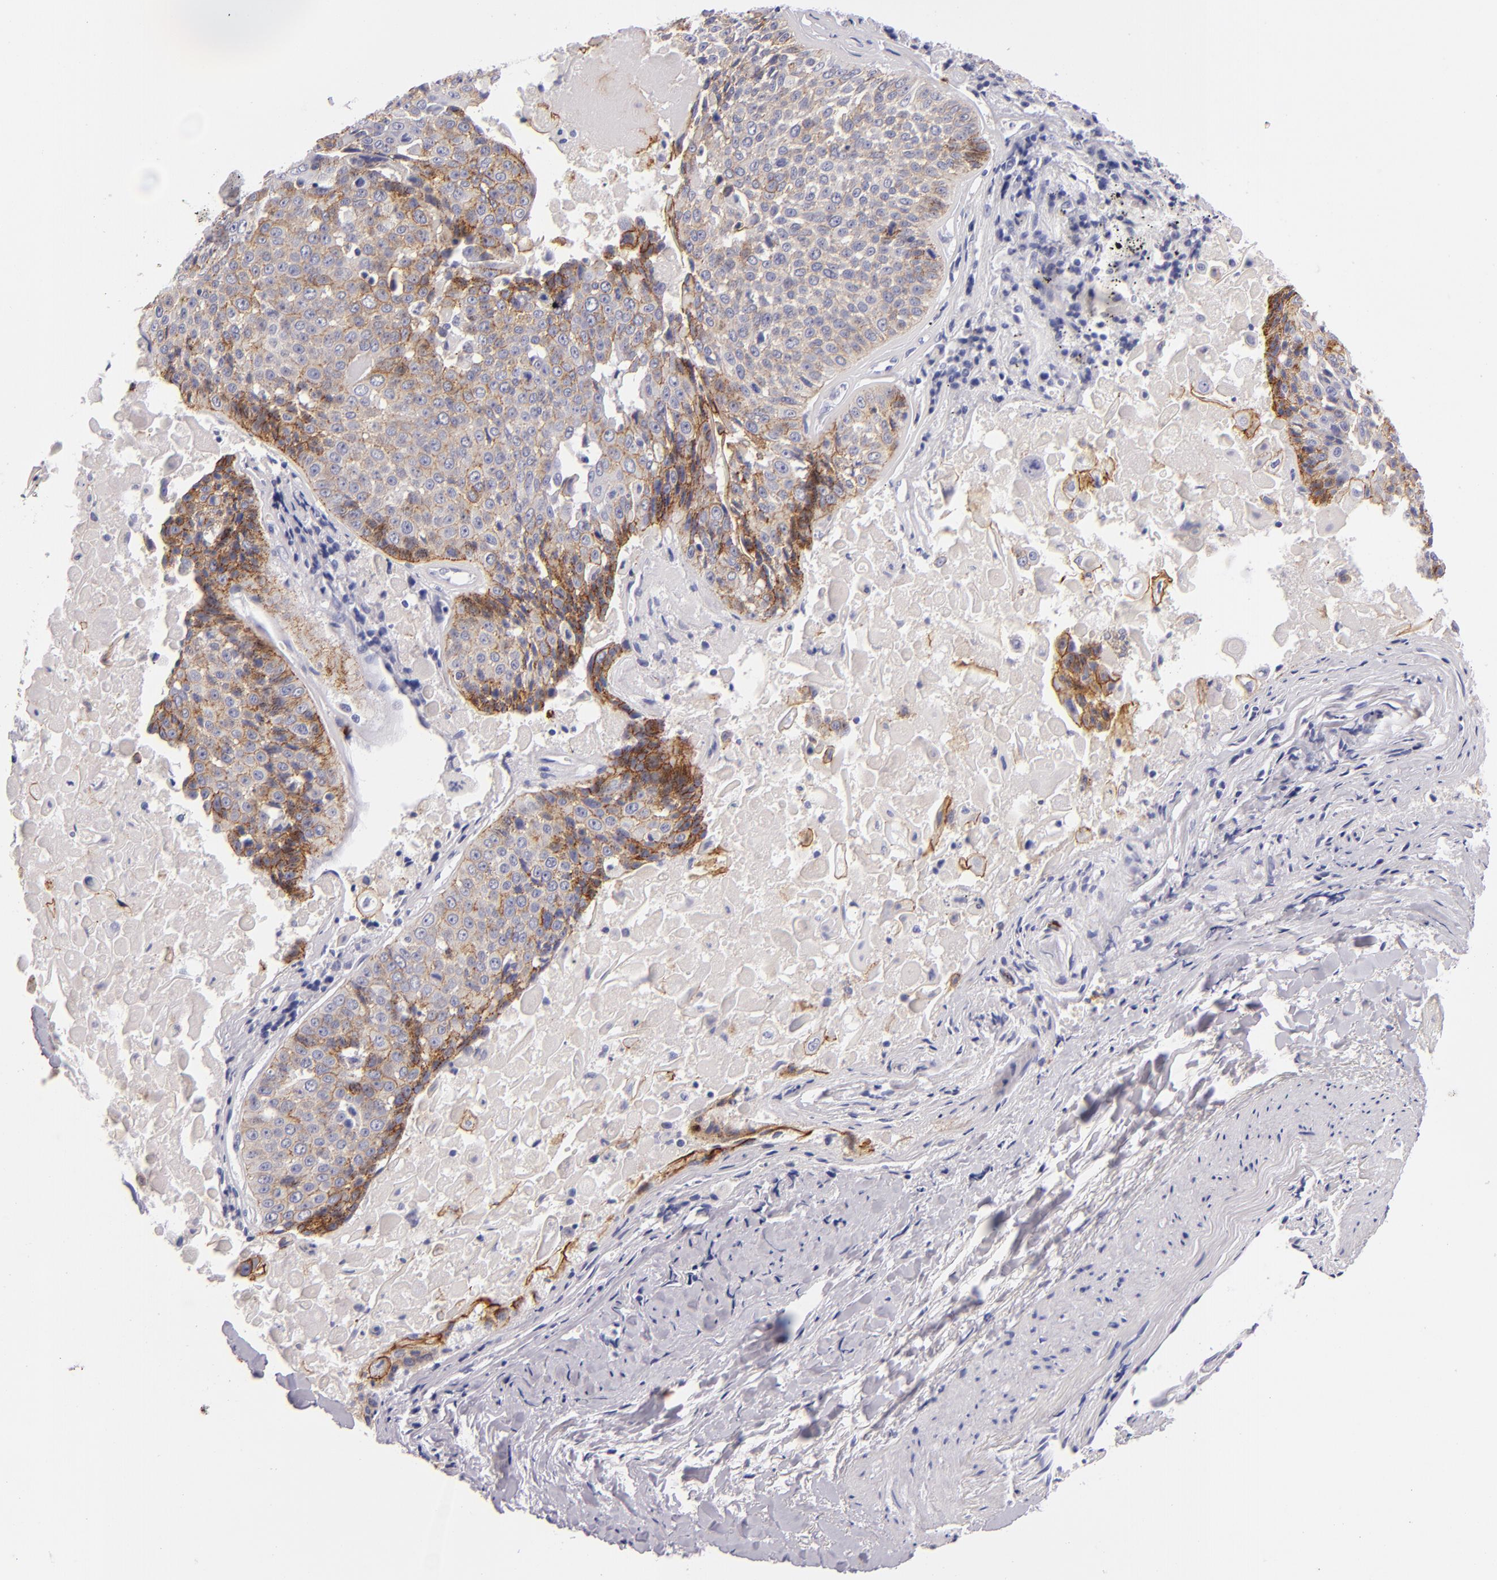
{"staining": {"intensity": "moderate", "quantity": "25%-75%", "location": "cytoplasmic/membranous"}, "tissue": "lung cancer", "cell_type": "Tumor cells", "image_type": "cancer", "snomed": [{"axis": "morphology", "description": "Adenocarcinoma, NOS"}, {"axis": "topography", "description": "Lung"}], "caption": "Tumor cells reveal moderate cytoplasmic/membranous staining in approximately 25%-75% of cells in lung adenocarcinoma.", "gene": "CDH3", "patient": {"sex": "male", "age": 60}}